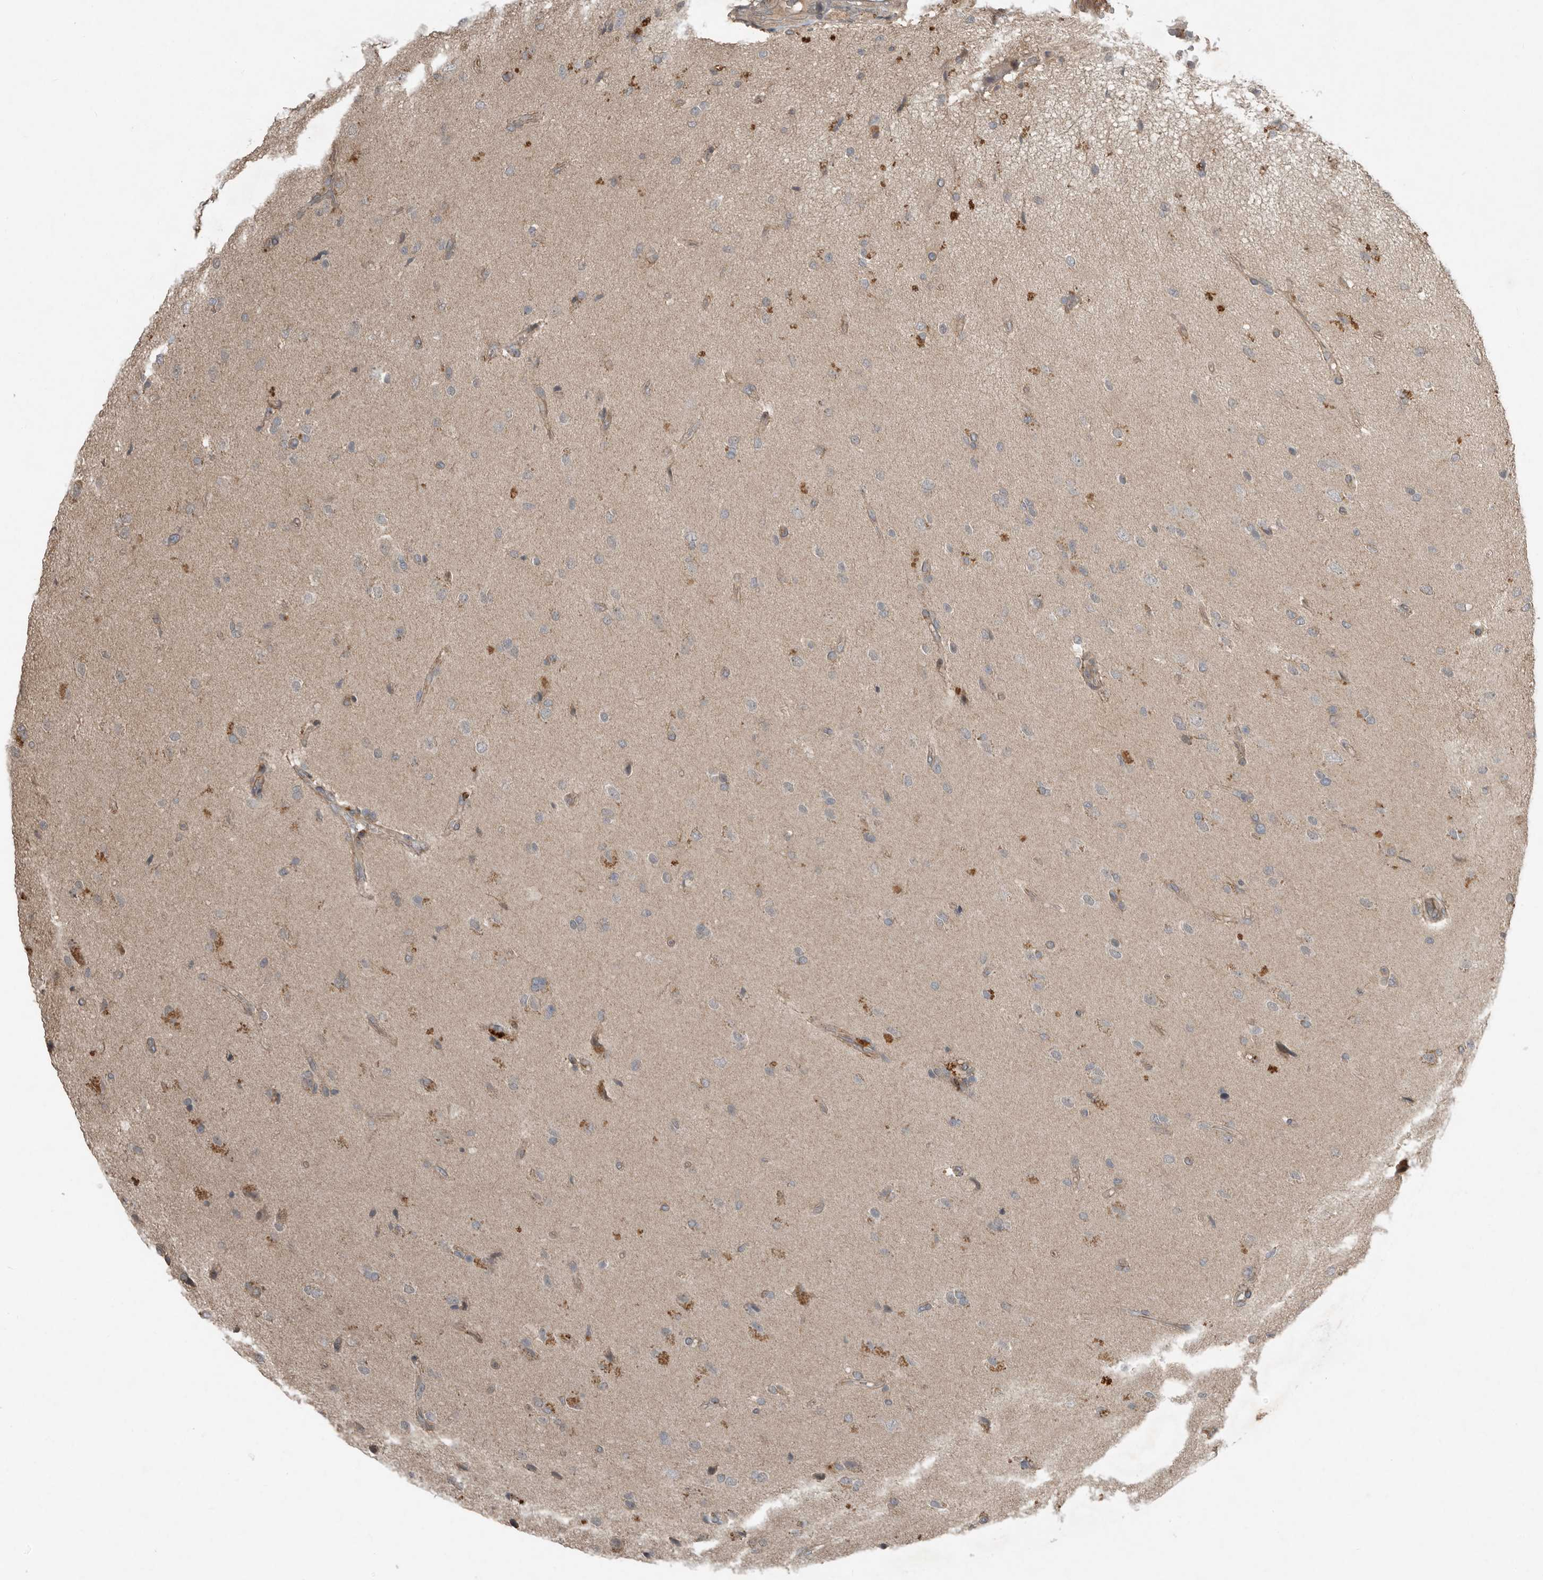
{"staining": {"intensity": "negative", "quantity": "none", "location": "none"}, "tissue": "glioma", "cell_type": "Tumor cells", "image_type": "cancer", "snomed": [{"axis": "morphology", "description": "Glioma, malignant, High grade"}, {"axis": "topography", "description": "Brain"}], "caption": "DAB (3,3'-diaminobenzidine) immunohistochemical staining of malignant glioma (high-grade) reveals no significant positivity in tumor cells. The staining was performed using DAB (3,3'-diaminobenzidine) to visualize the protein expression in brown, while the nuclei were stained in blue with hematoxylin (Magnification: 20x).", "gene": "TEAD3", "patient": {"sex": "male", "age": 72}}